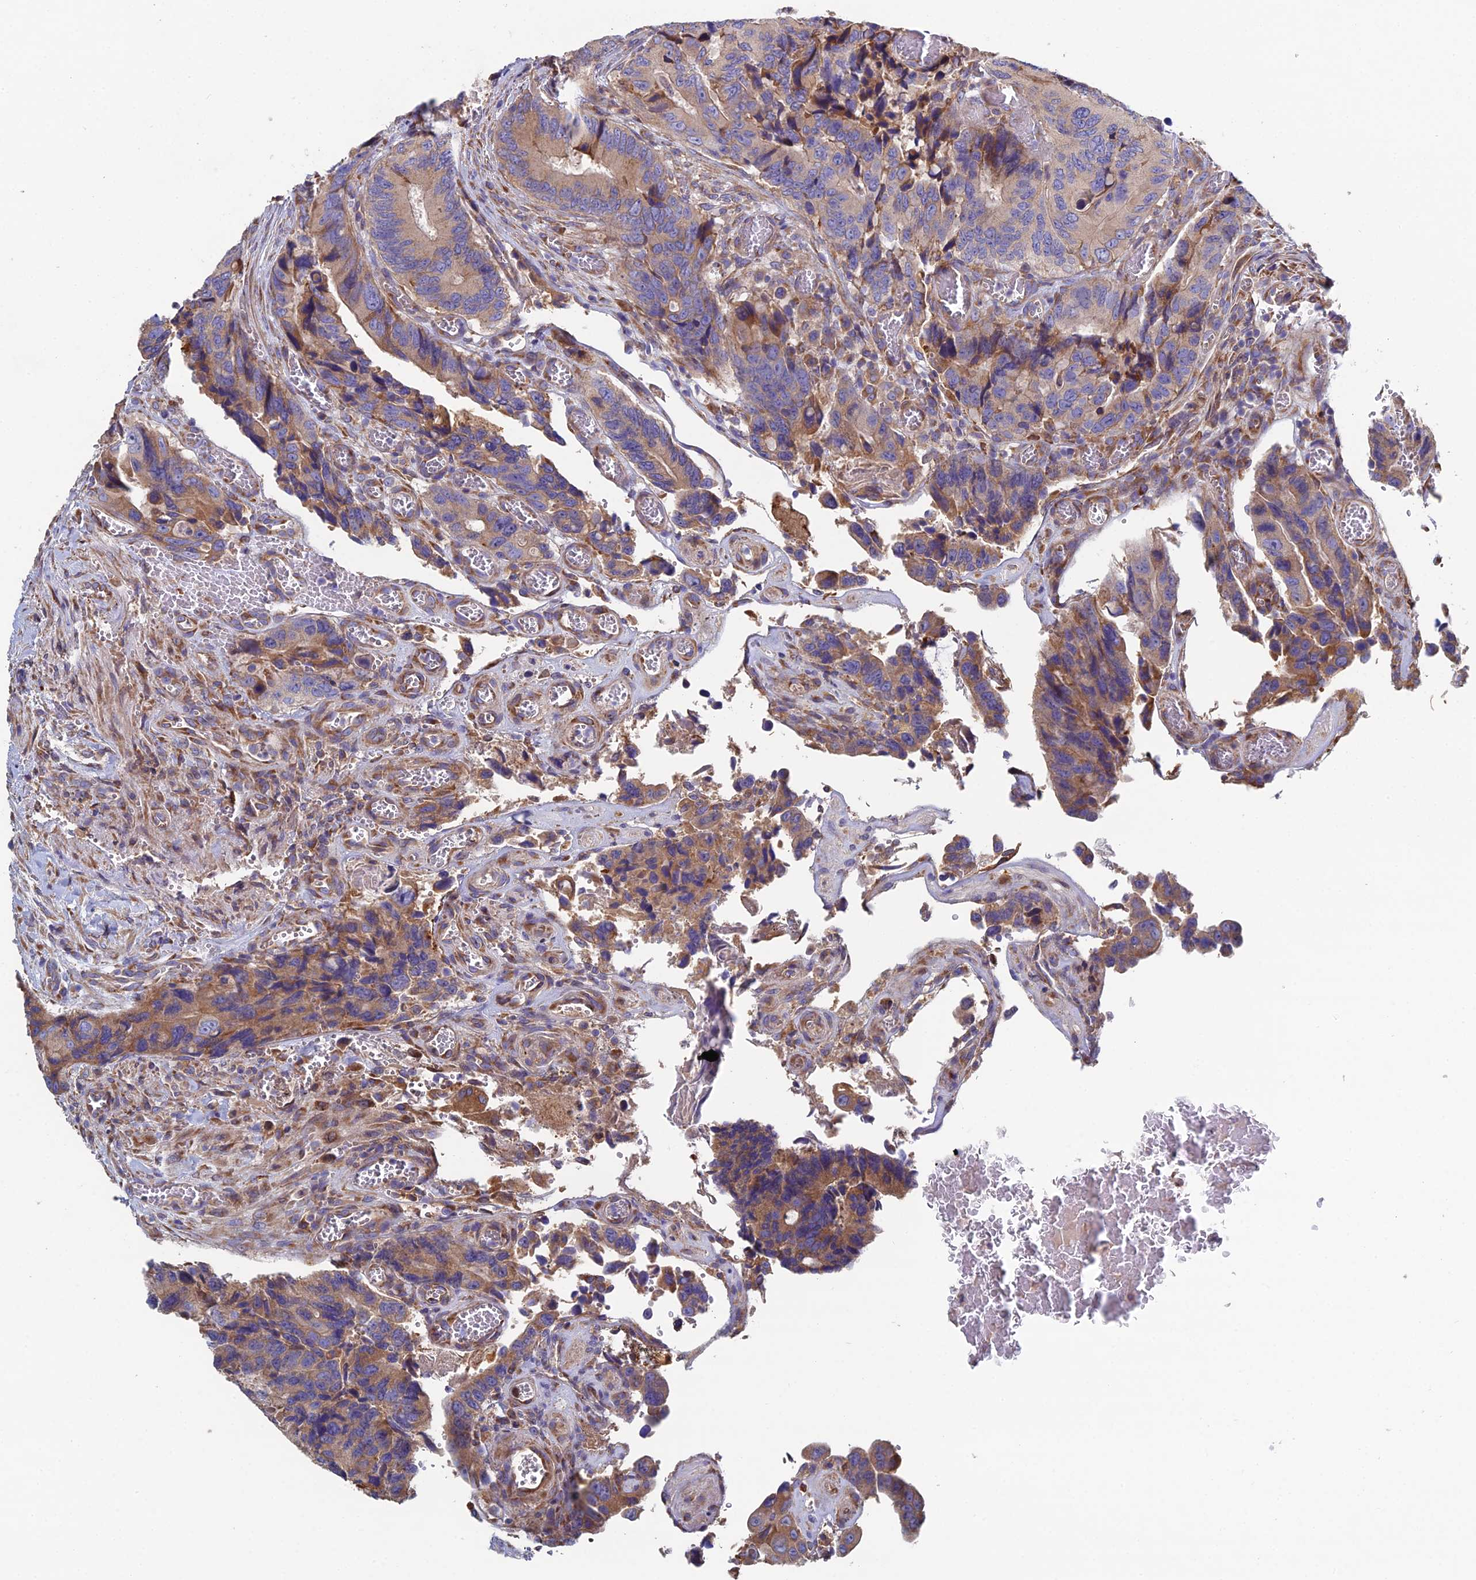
{"staining": {"intensity": "moderate", "quantity": "<25%", "location": "cytoplasmic/membranous"}, "tissue": "colorectal cancer", "cell_type": "Tumor cells", "image_type": "cancer", "snomed": [{"axis": "morphology", "description": "Adenocarcinoma, NOS"}, {"axis": "topography", "description": "Colon"}], "caption": "This is a micrograph of IHC staining of colorectal cancer, which shows moderate positivity in the cytoplasmic/membranous of tumor cells.", "gene": "CLCN3", "patient": {"sex": "male", "age": 84}}